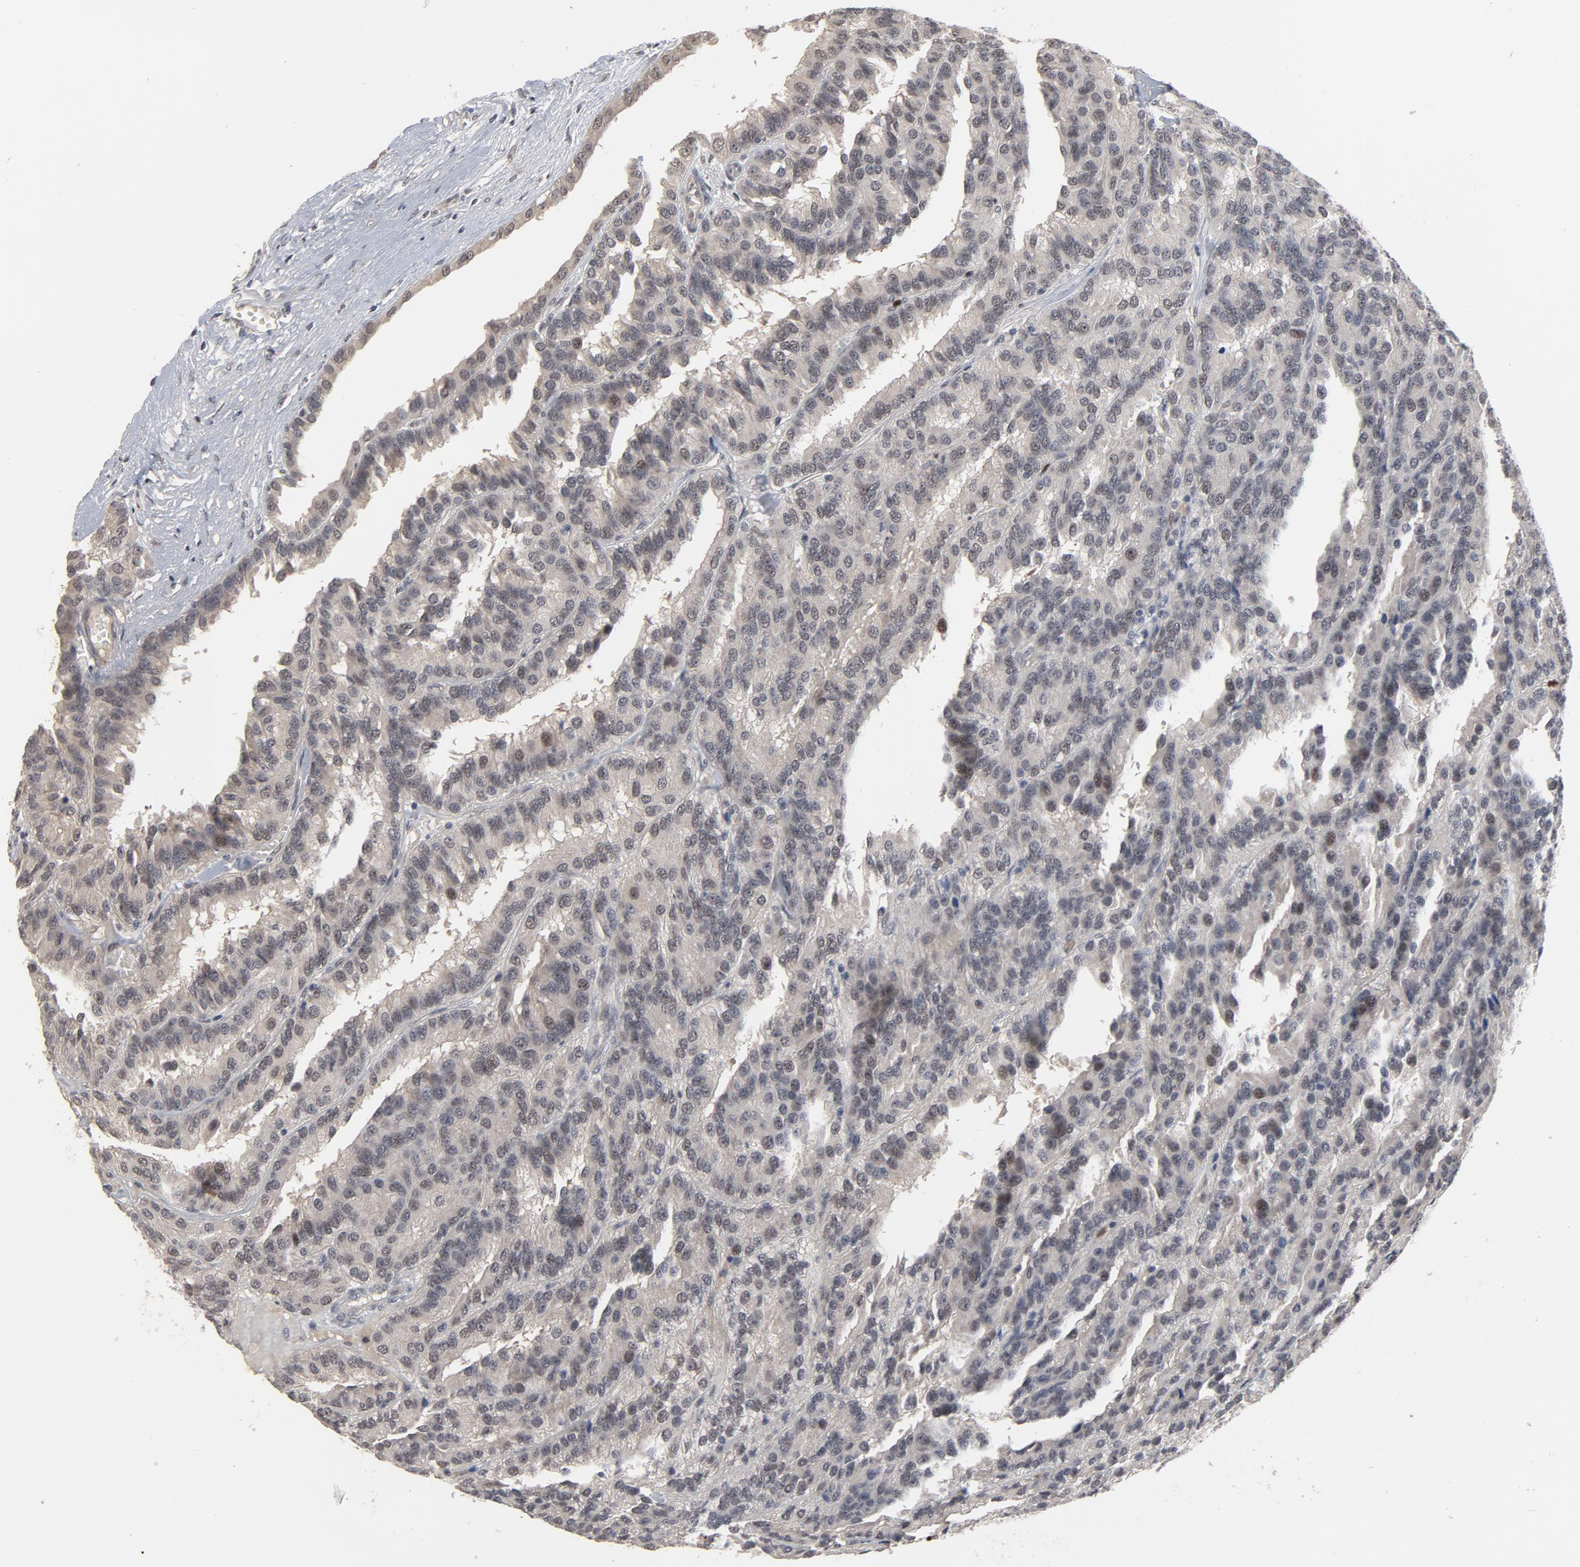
{"staining": {"intensity": "negative", "quantity": "none", "location": "none"}, "tissue": "renal cancer", "cell_type": "Tumor cells", "image_type": "cancer", "snomed": [{"axis": "morphology", "description": "Adenocarcinoma, NOS"}, {"axis": "topography", "description": "Kidney"}], "caption": "Immunohistochemistry photomicrograph of neoplastic tissue: renal adenocarcinoma stained with DAB exhibits no significant protein staining in tumor cells.", "gene": "RTL5", "patient": {"sex": "male", "age": 46}}